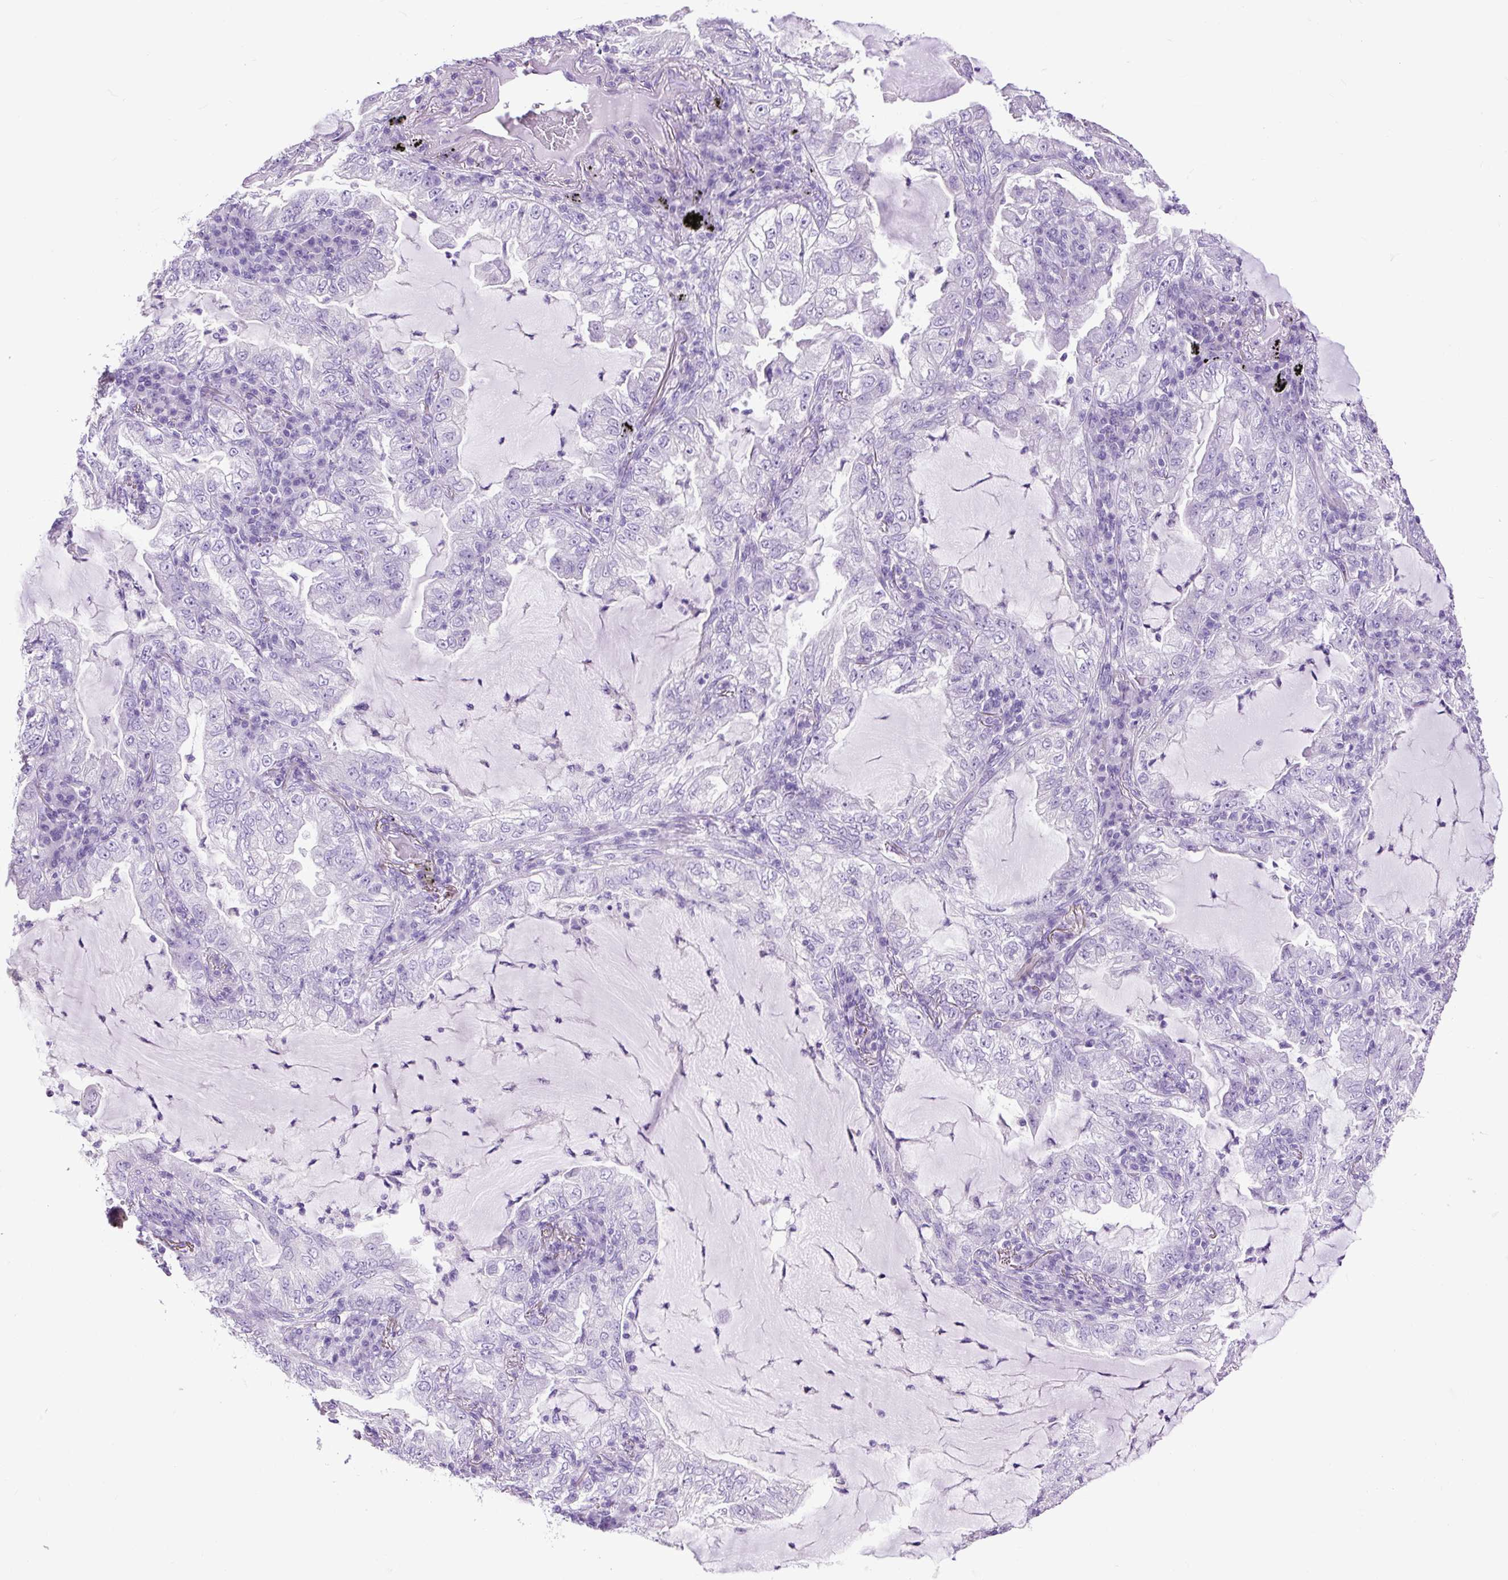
{"staining": {"intensity": "negative", "quantity": "none", "location": "none"}, "tissue": "lung cancer", "cell_type": "Tumor cells", "image_type": "cancer", "snomed": [{"axis": "morphology", "description": "Adenocarcinoma, NOS"}, {"axis": "topography", "description": "Lung"}], "caption": "Histopathology image shows no significant protein positivity in tumor cells of adenocarcinoma (lung).", "gene": "PDIA2", "patient": {"sex": "female", "age": 73}}